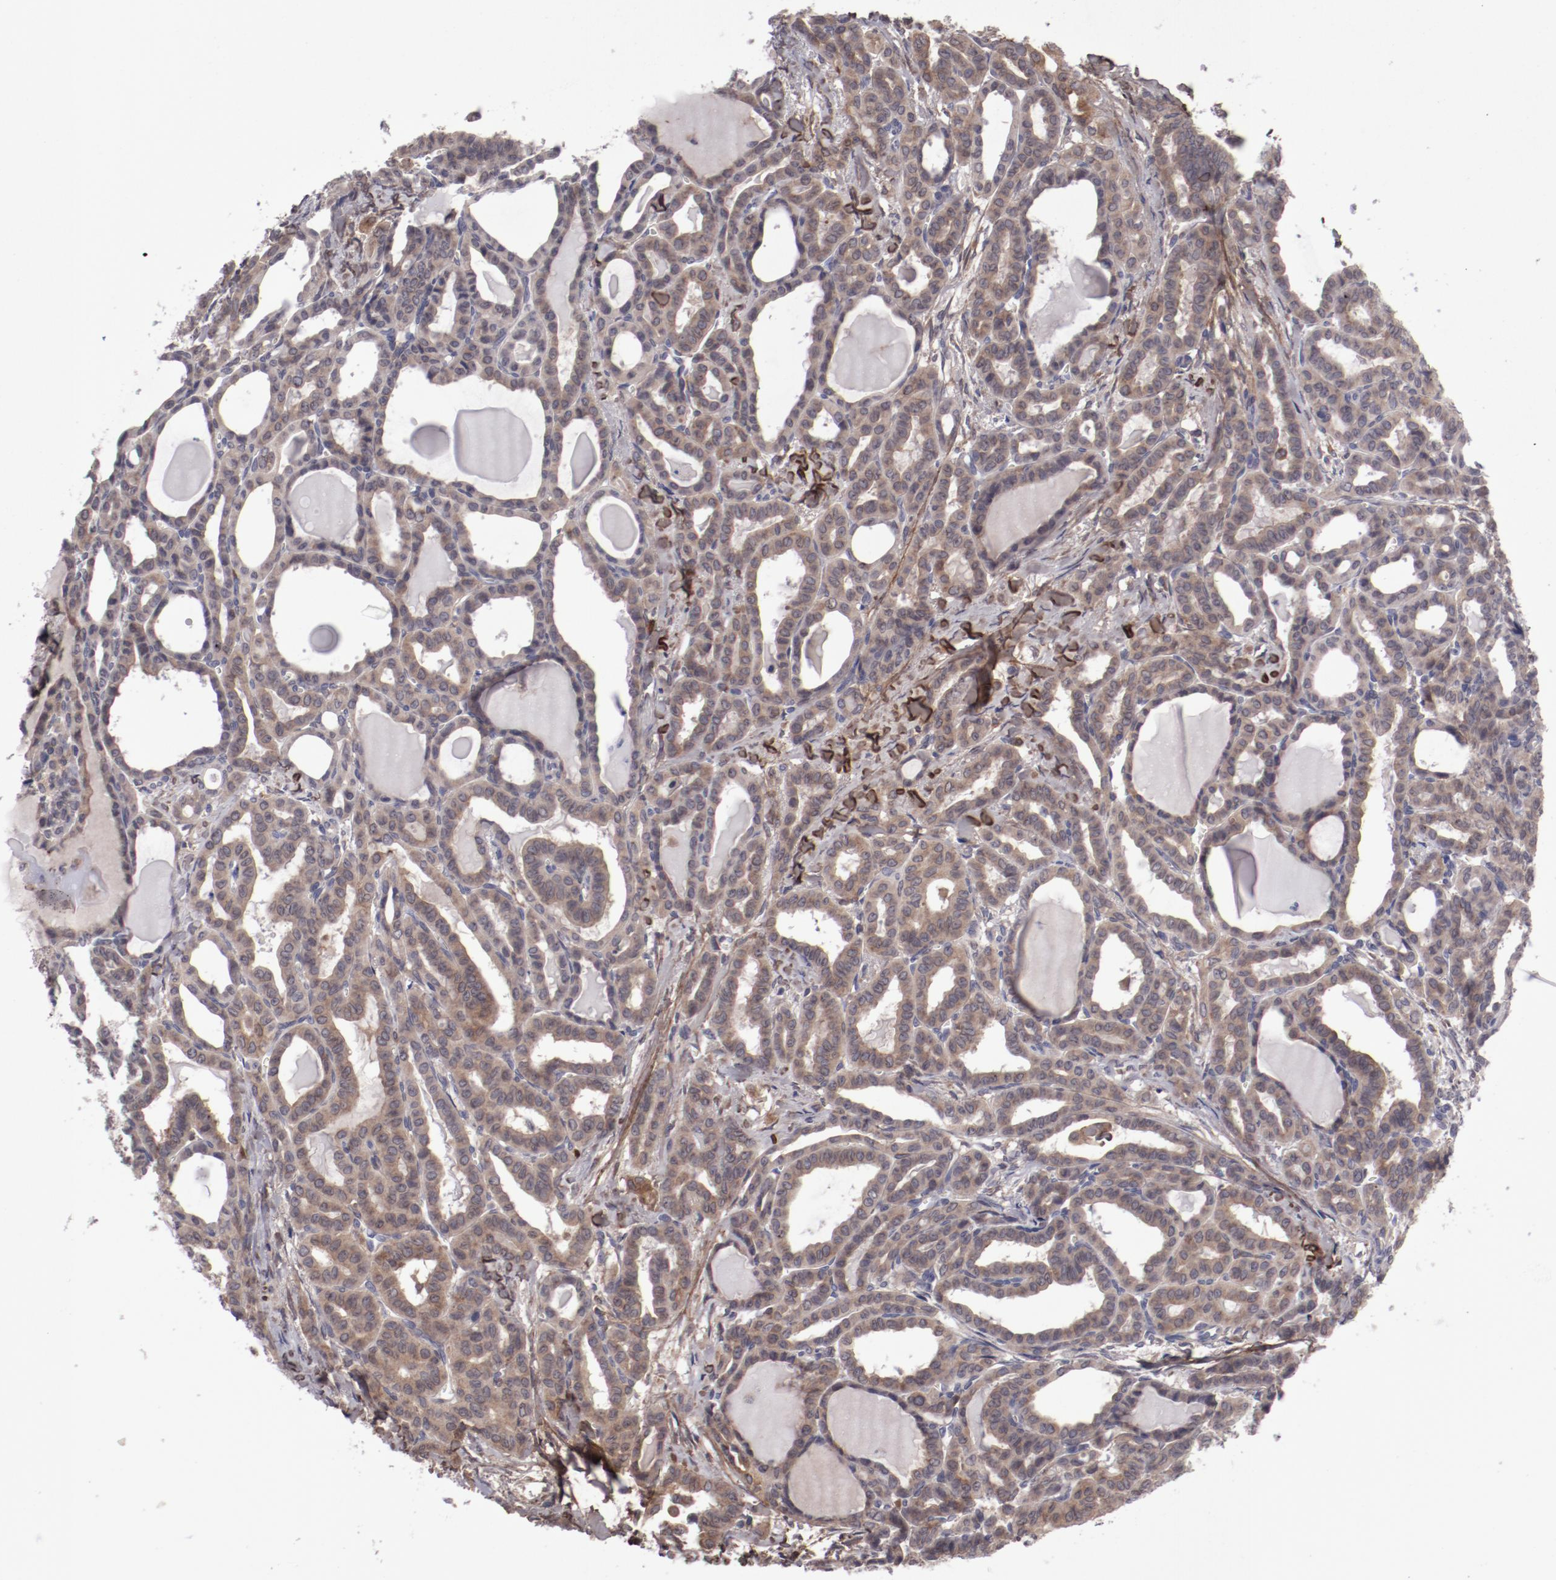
{"staining": {"intensity": "moderate", "quantity": ">75%", "location": "cytoplasmic/membranous"}, "tissue": "thyroid cancer", "cell_type": "Tumor cells", "image_type": "cancer", "snomed": [{"axis": "morphology", "description": "Carcinoma, NOS"}, {"axis": "topography", "description": "Thyroid gland"}], "caption": "Protein expression by immunohistochemistry shows moderate cytoplasmic/membranous positivity in about >75% of tumor cells in thyroid carcinoma.", "gene": "IL12A", "patient": {"sex": "female", "age": 91}}